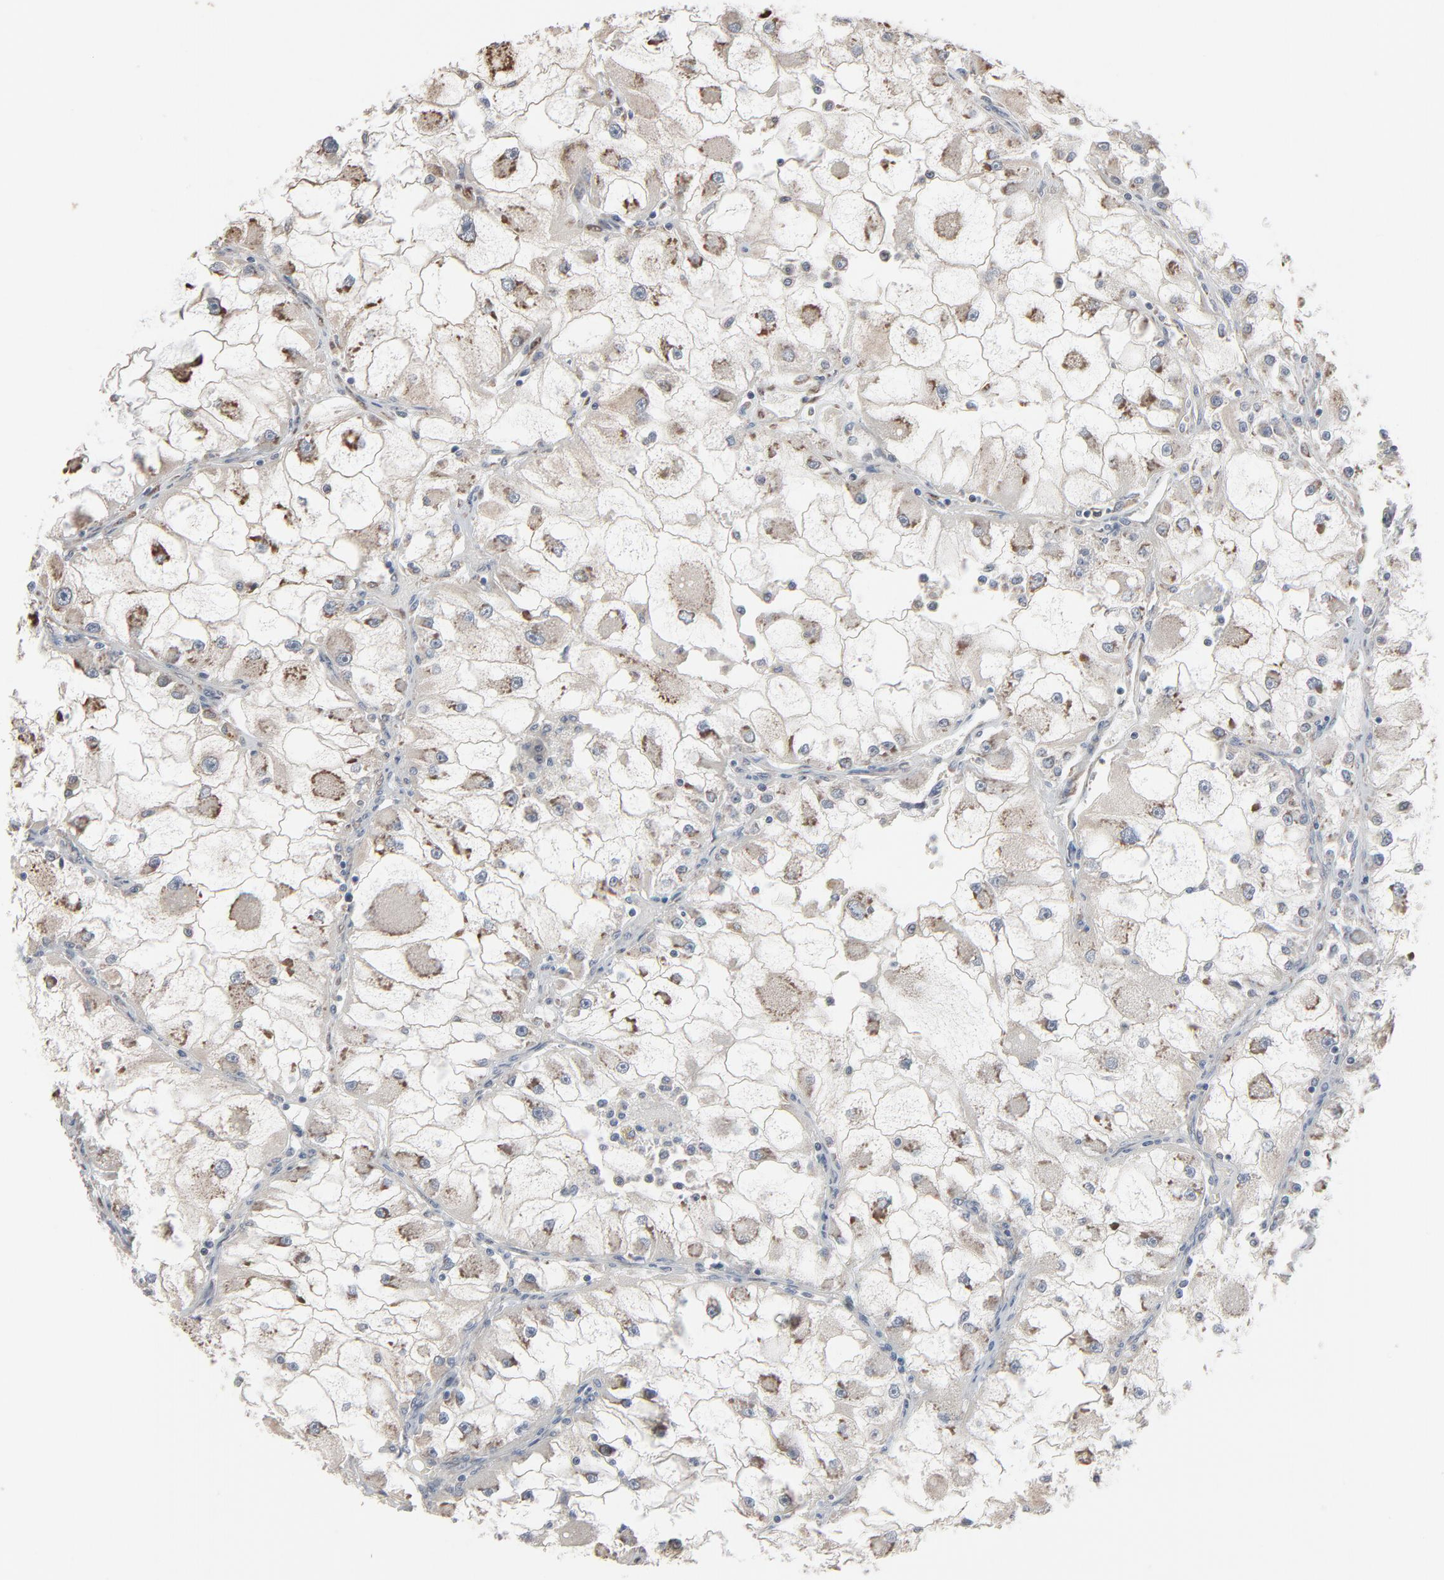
{"staining": {"intensity": "moderate", "quantity": ">75%", "location": "cytoplasmic/membranous"}, "tissue": "renal cancer", "cell_type": "Tumor cells", "image_type": "cancer", "snomed": [{"axis": "morphology", "description": "Adenocarcinoma, NOS"}, {"axis": "topography", "description": "Kidney"}], "caption": "The histopathology image displays a brown stain indicating the presence of a protein in the cytoplasmic/membranous of tumor cells in renal cancer.", "gene": "CCT5", "patient": {"sex": "female", "age": 73}}